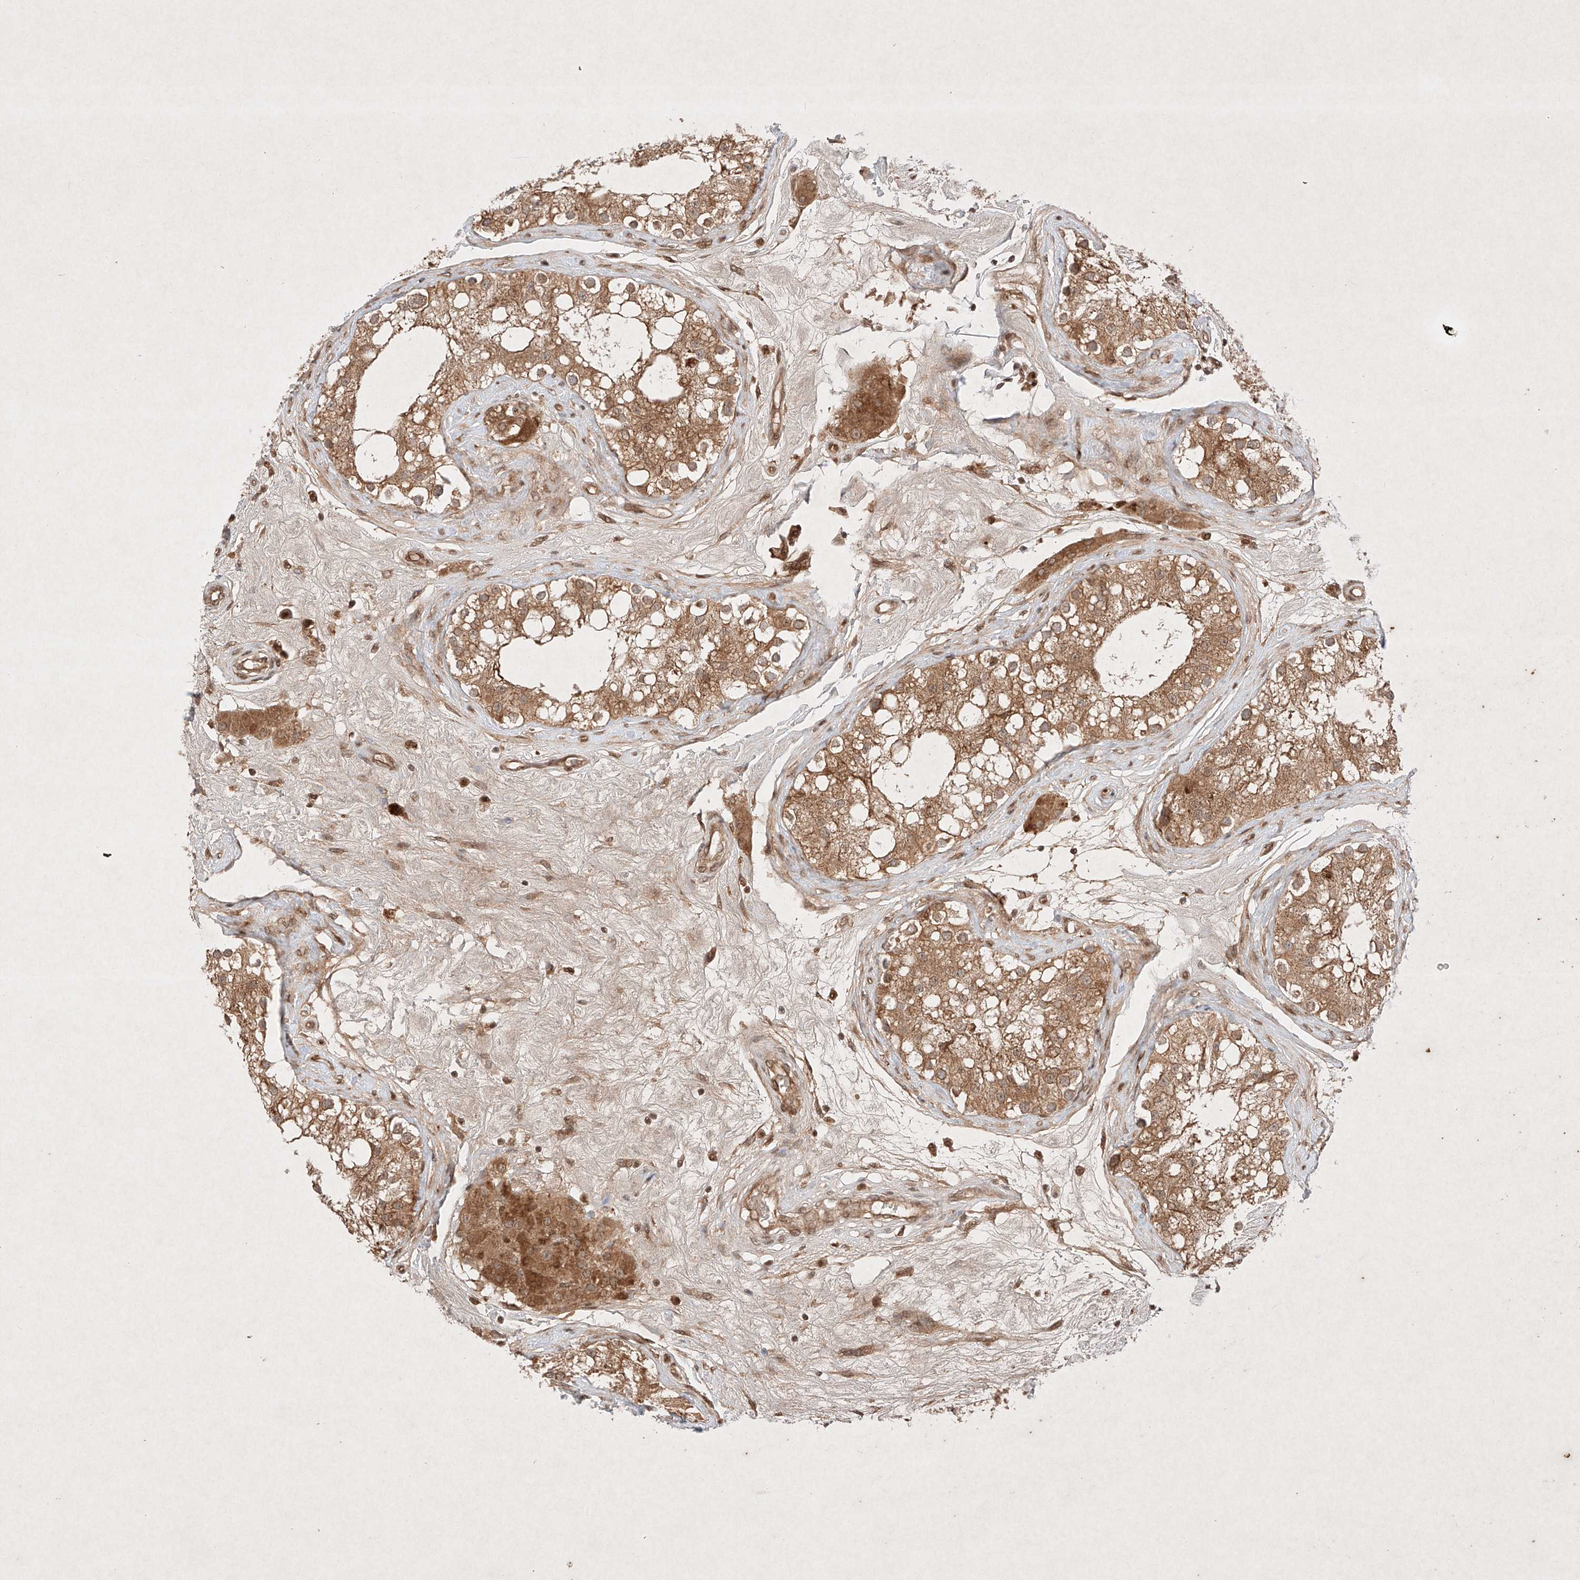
{"staining": {"intensity": "moderate", "quantity": ">75%", "location": "cytoplasmic/membranous"}, "tissue": "testis", "cell_type": "Cells in seminiferous ducts", "image_type": "normal", "snomed": [{"axis": "morphology", "description": "Normal tissue, NOS"}, {"axis": "topography", "description": "Testis"}], "caption": "Approximately >75% of cells in seminiferous ducts in unremarkable human testis reveal moderate cytoplasmic/membranous protein expression as visualized by brown immunohistochemical staining.", "gene": "RNF31", "patient": {"sex": "male", "age": 84}}